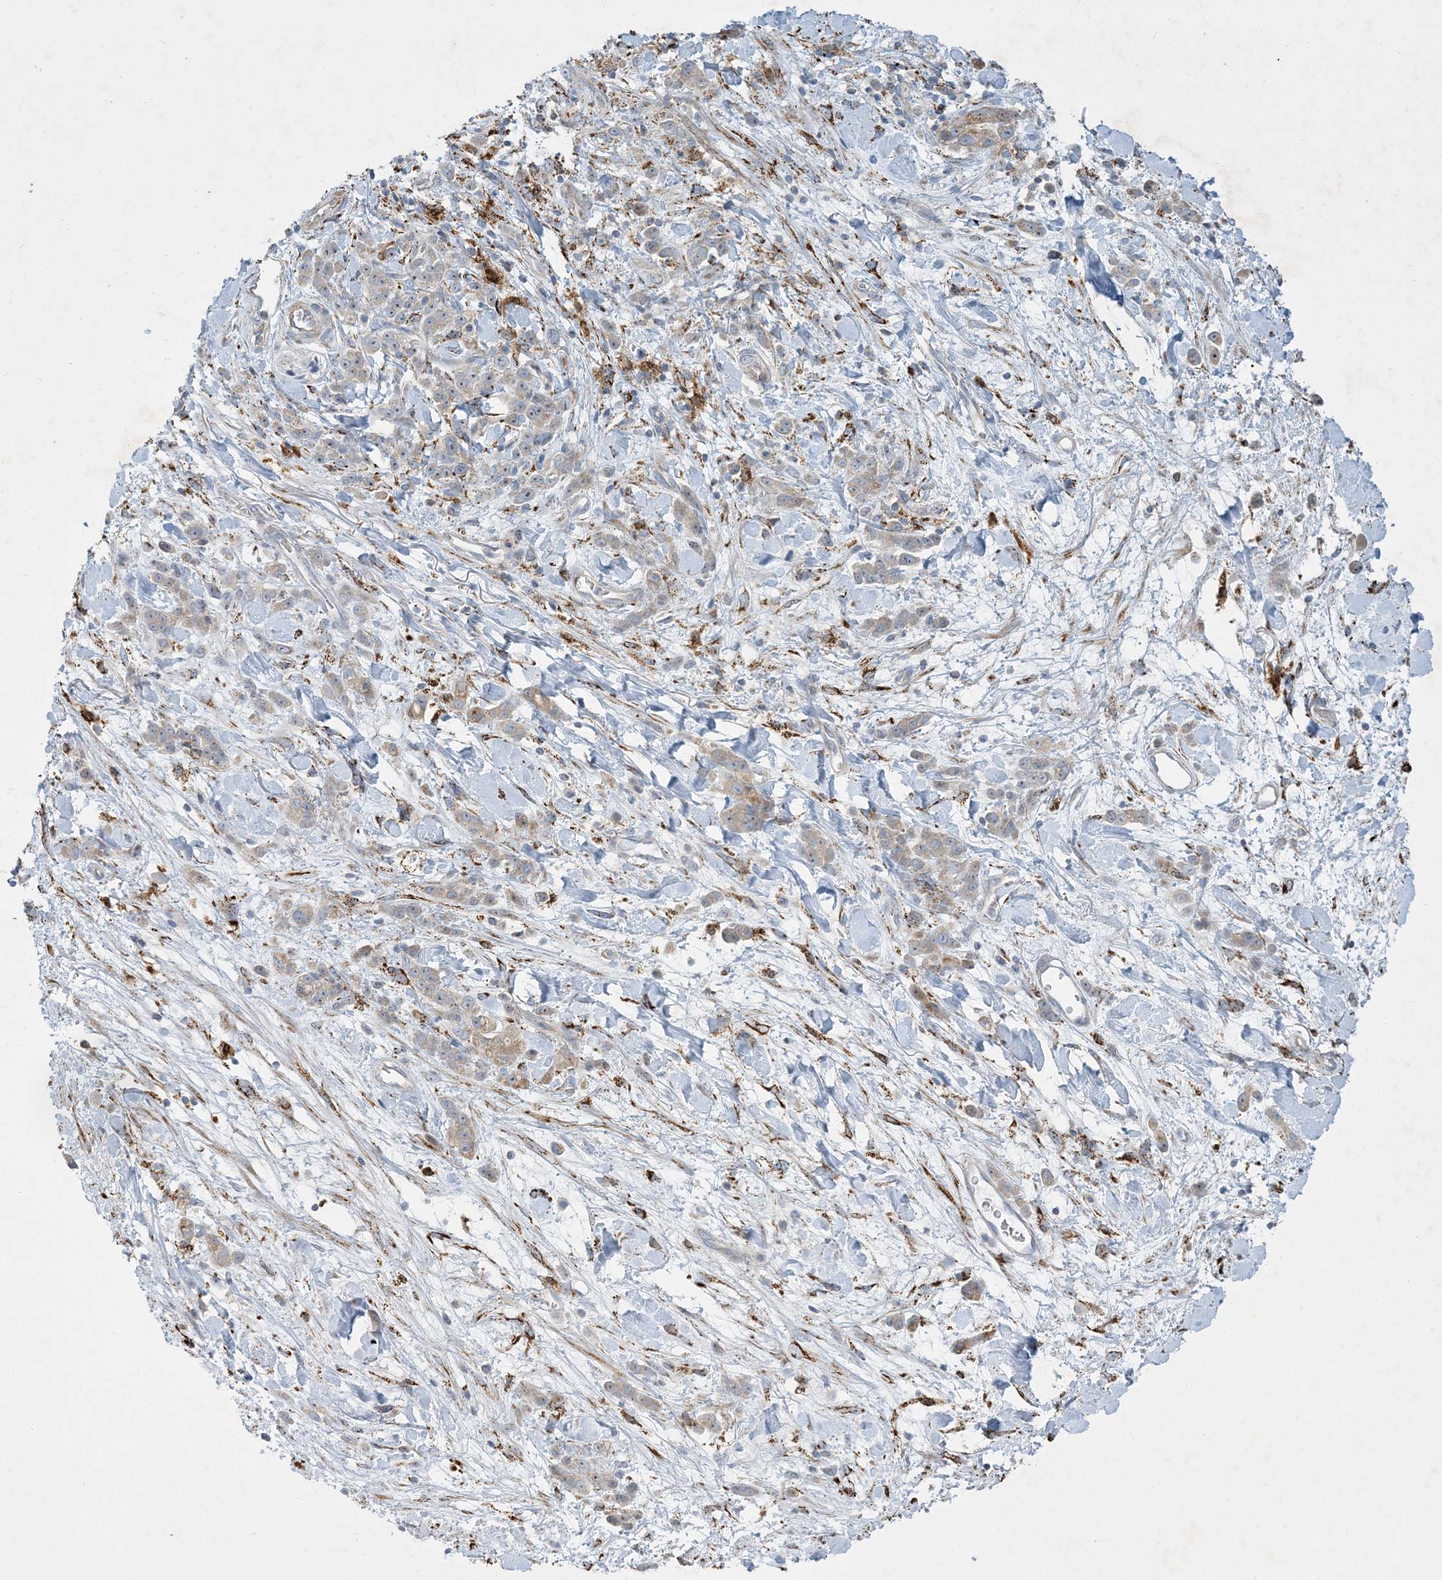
{"staining": {"intensity": "weak", "quantity": "25%-75%", "location": "cytoplasmic/membranous"}, "tissue": "stomach cancer", "cell_type": "Tumor cells", "image_type": "cancer", "snomed": [{"axis": "morphology", "description": "Normal tissue, NOS"}, {"axis": "morphology", "description": "Adenocarcinoma, NOS"}, {"axis": "topography", "description": "Stomach"}], "caption": "An image of human stomach cancer (adenocarcinoma) stained for a protein exhibits weak cytoplasmic/membranous brown staining in tumor cells.", "gene": "LTN1", "patient": {"sex": "male", "age": 82}}